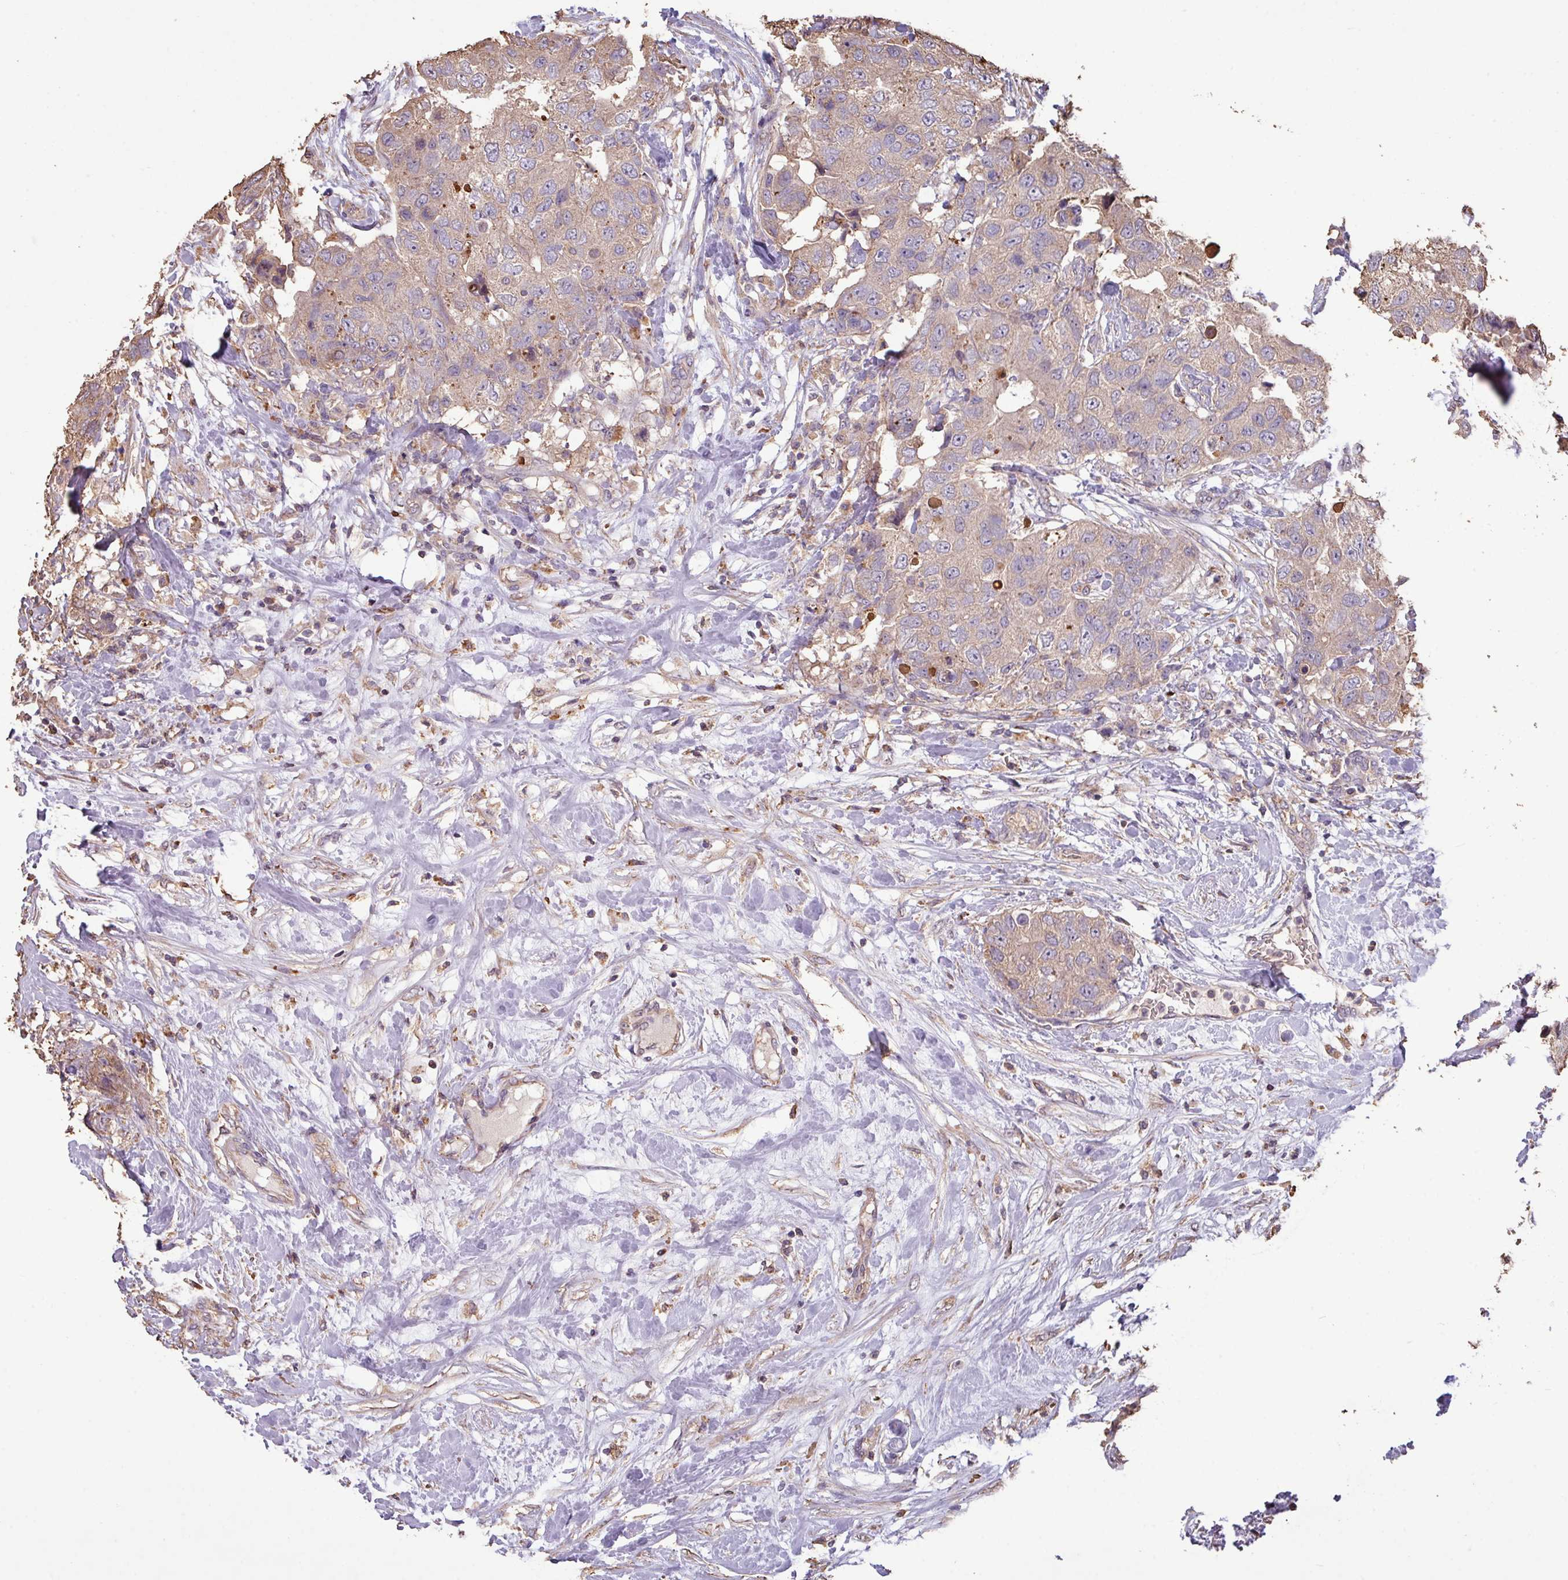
{"staining": {"intensity": "weak", "quantity": "<25%", "location": "cytoplasmic/membranous"}, "tissue": "breast cancer", "cell_type": "Tumor cells", "image_type": "cancer", "snomed": [{"axis": "morphology", "description": "Duct carcinoma"}, {"axis": "topography", "description": "Breast"}], "caption": "This histopathology image is of breast cancer (infiltrating ductal carcinoma) stained with IHC to label a protein in brown with the nuclei are counter-stained blue. There is no positivity in tumor cells.", "gene": "CAMK2B", "patient": {"sex": "female", "age": 62}}